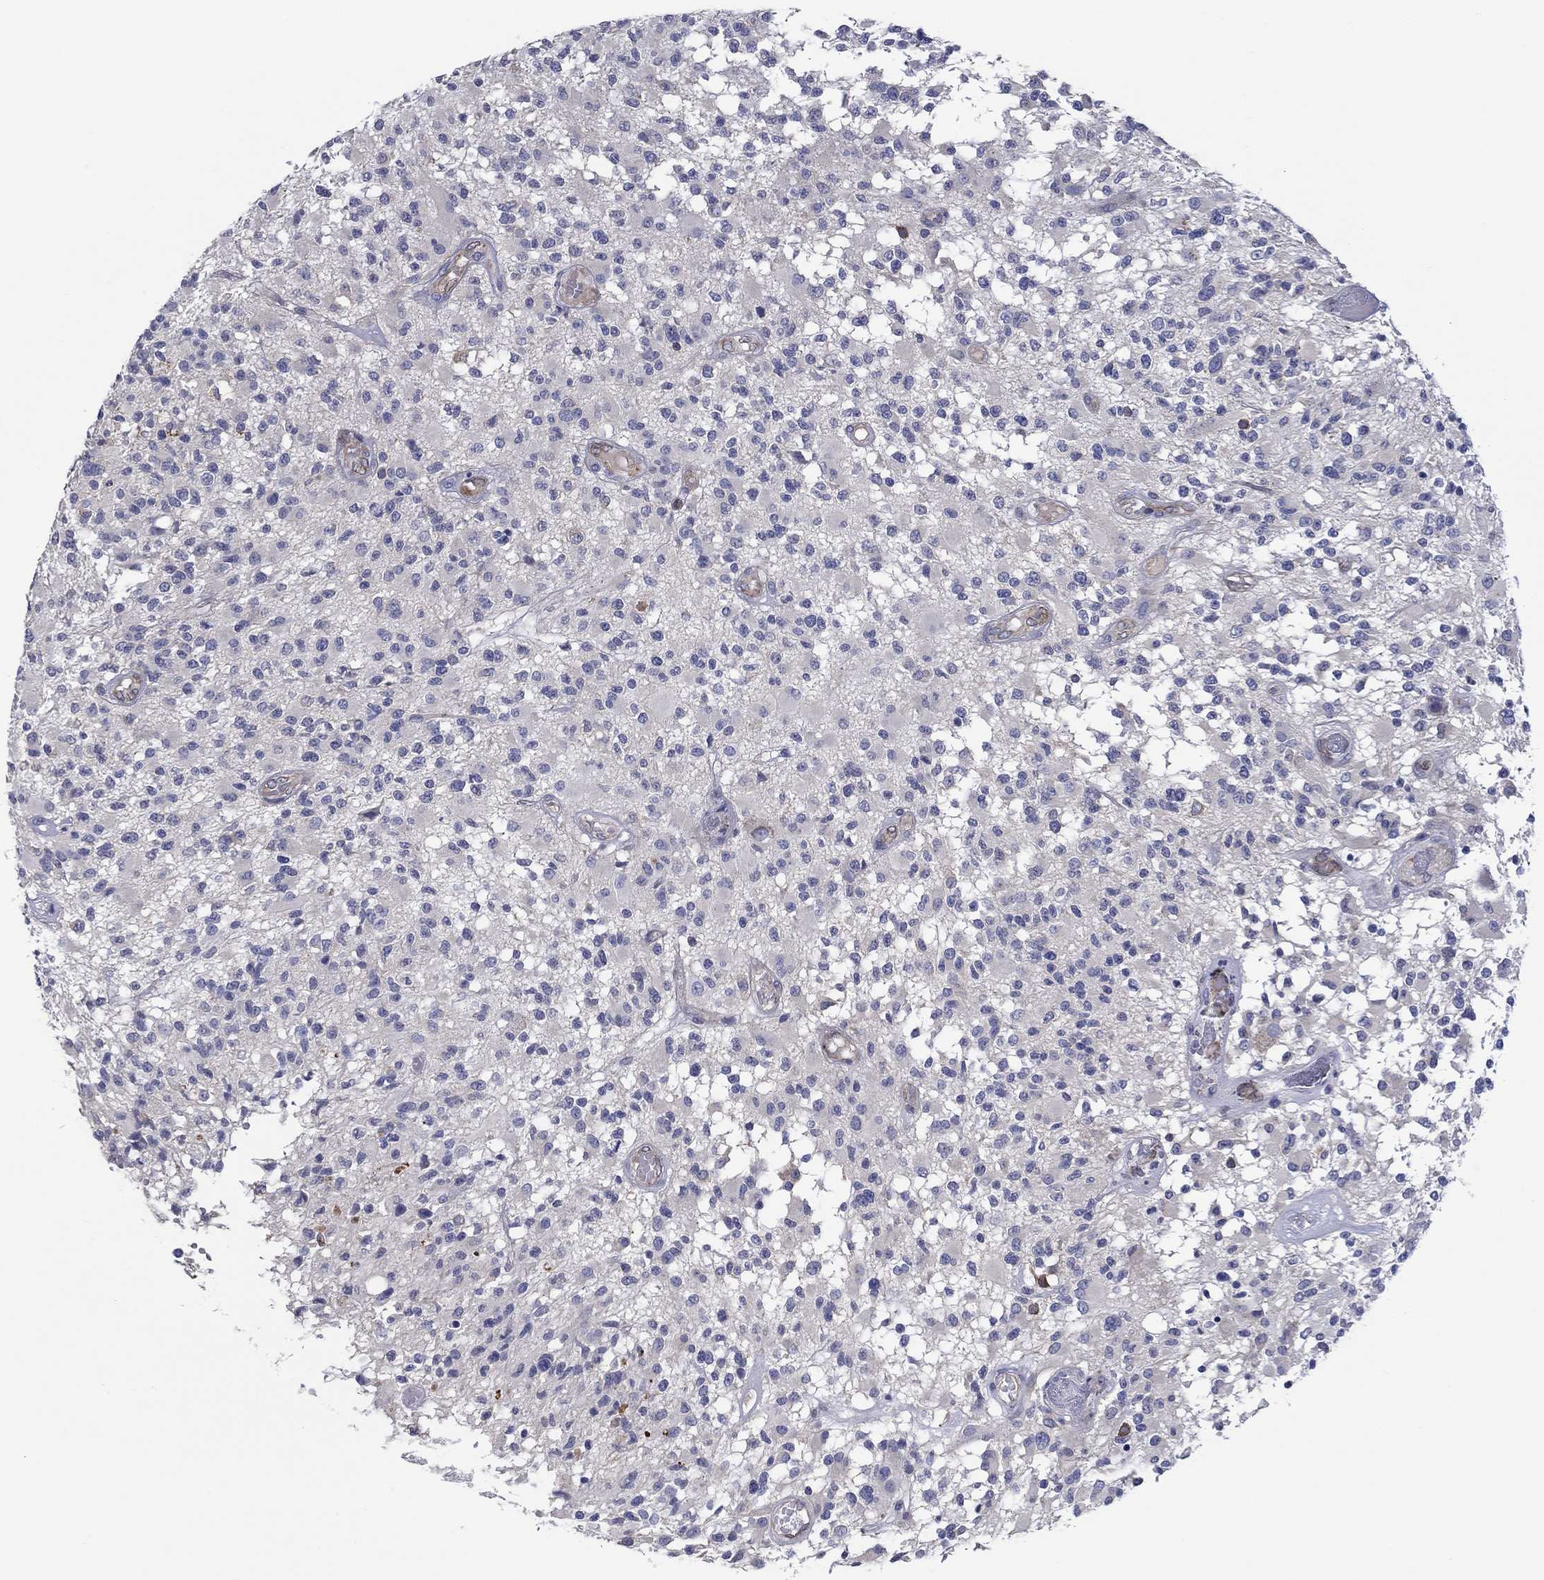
{"staining": {"intensity": "negative", "quantity": "none", "location": "none"}, "tissue": "glioma", "cell_type": "Tumor cells", "image_type": "cancer", "snomed": [{"axis": "morphology", "description": "Glioma, malignant, High grade"}, {"axis": "topography", "description": "Brain"}], "caption": "Glioma stained for a protein using IHC exhibits no staining tumor cells.", "gene": "ERMP1", "patient": {"sex": "female", "age": 63}}